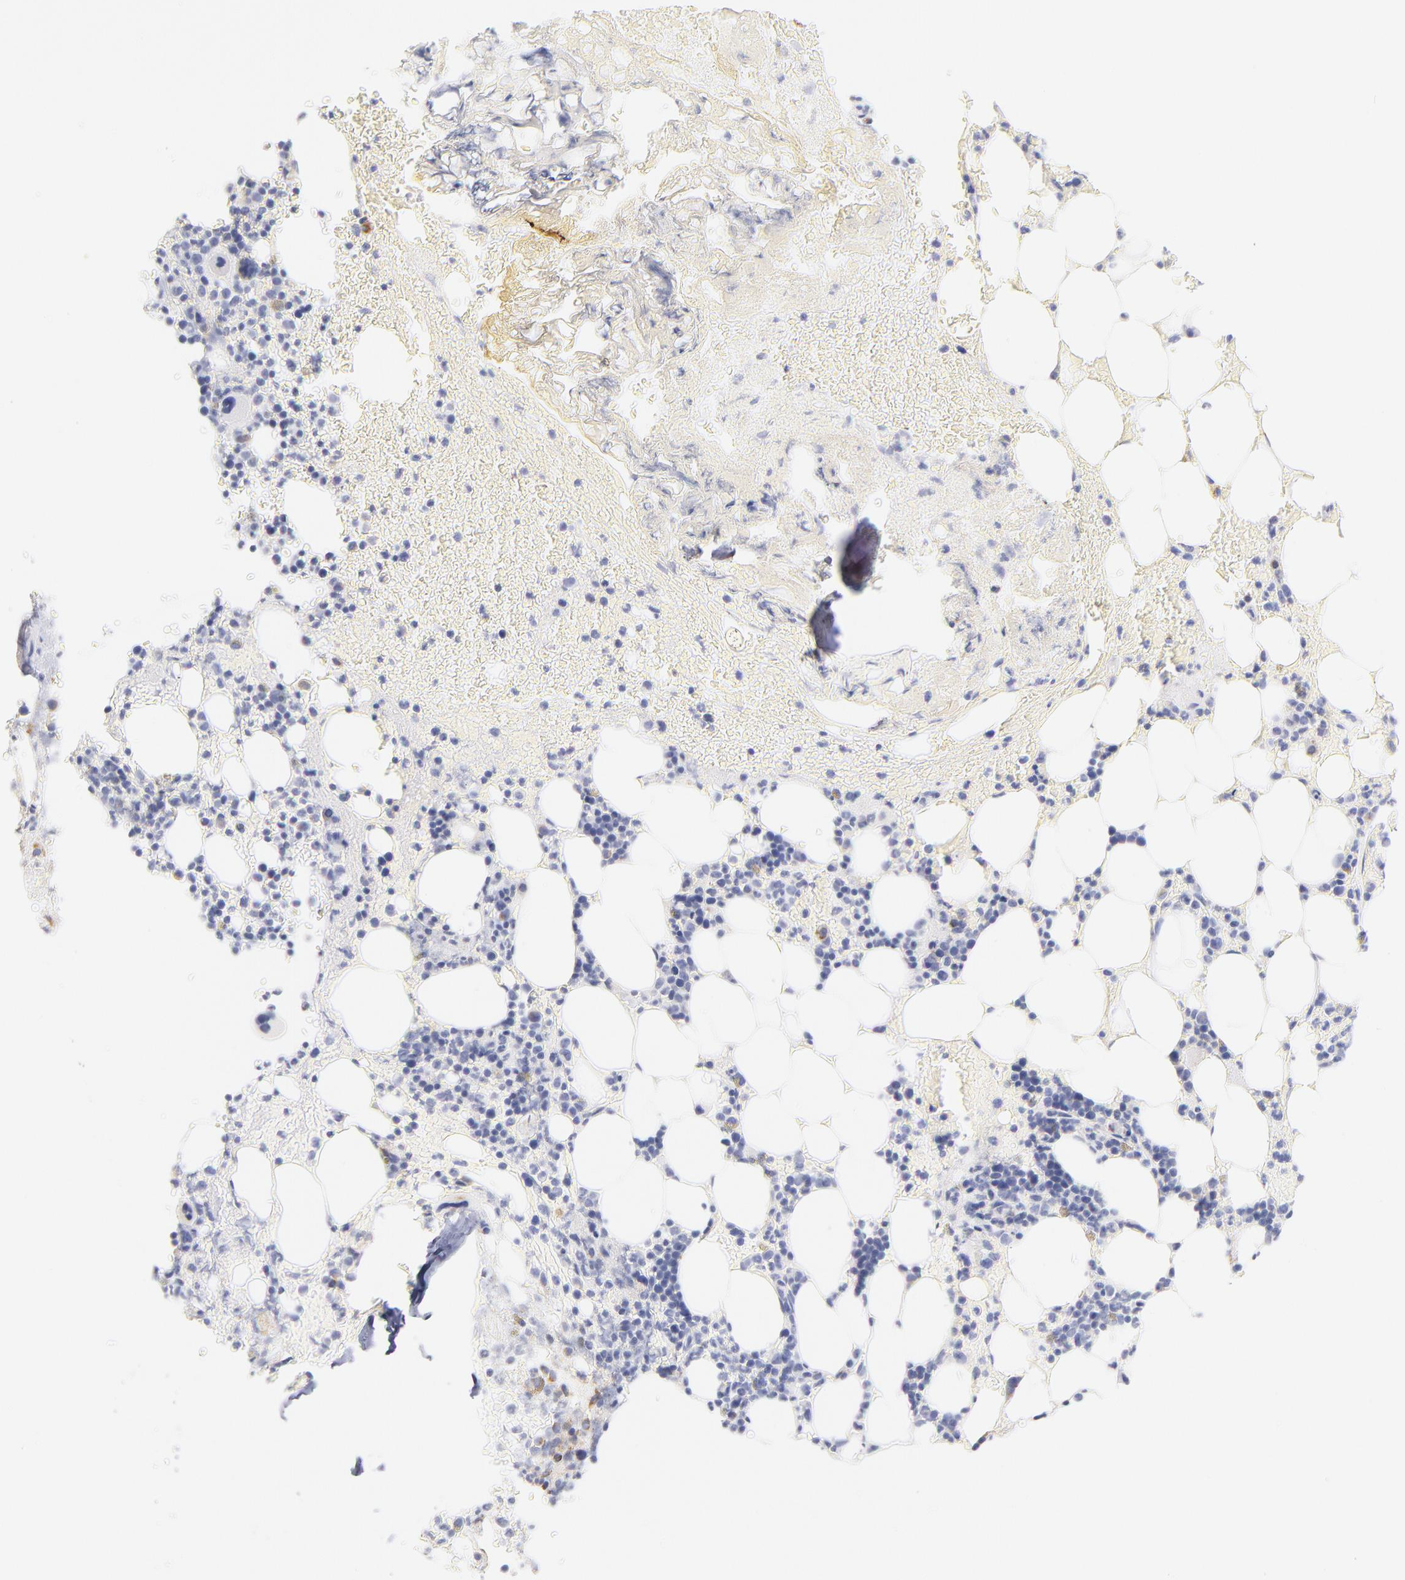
{"staining": {"intensity": "negative", "quantity": "none", "location": "none"}, "tissue": "bone marrow", "cell_type": "Hematopoietic cells", "image_type": "normal", "snomed": [{"axis": "morphology", "description": "Normal tissue, NOS"}, {"axis": "topography", "description": "Bone marrow"}], "caption": "Hematopoietic cells show no significant positivity in benign bone marrow. The staining was performed using DAB to visualize the protein expression in brown, while the nuclei were stained in blue with hematoxylin (Magnification: 20x).", "gene": "AIFM1", "patient": {"sex": "female", "age": 73}}